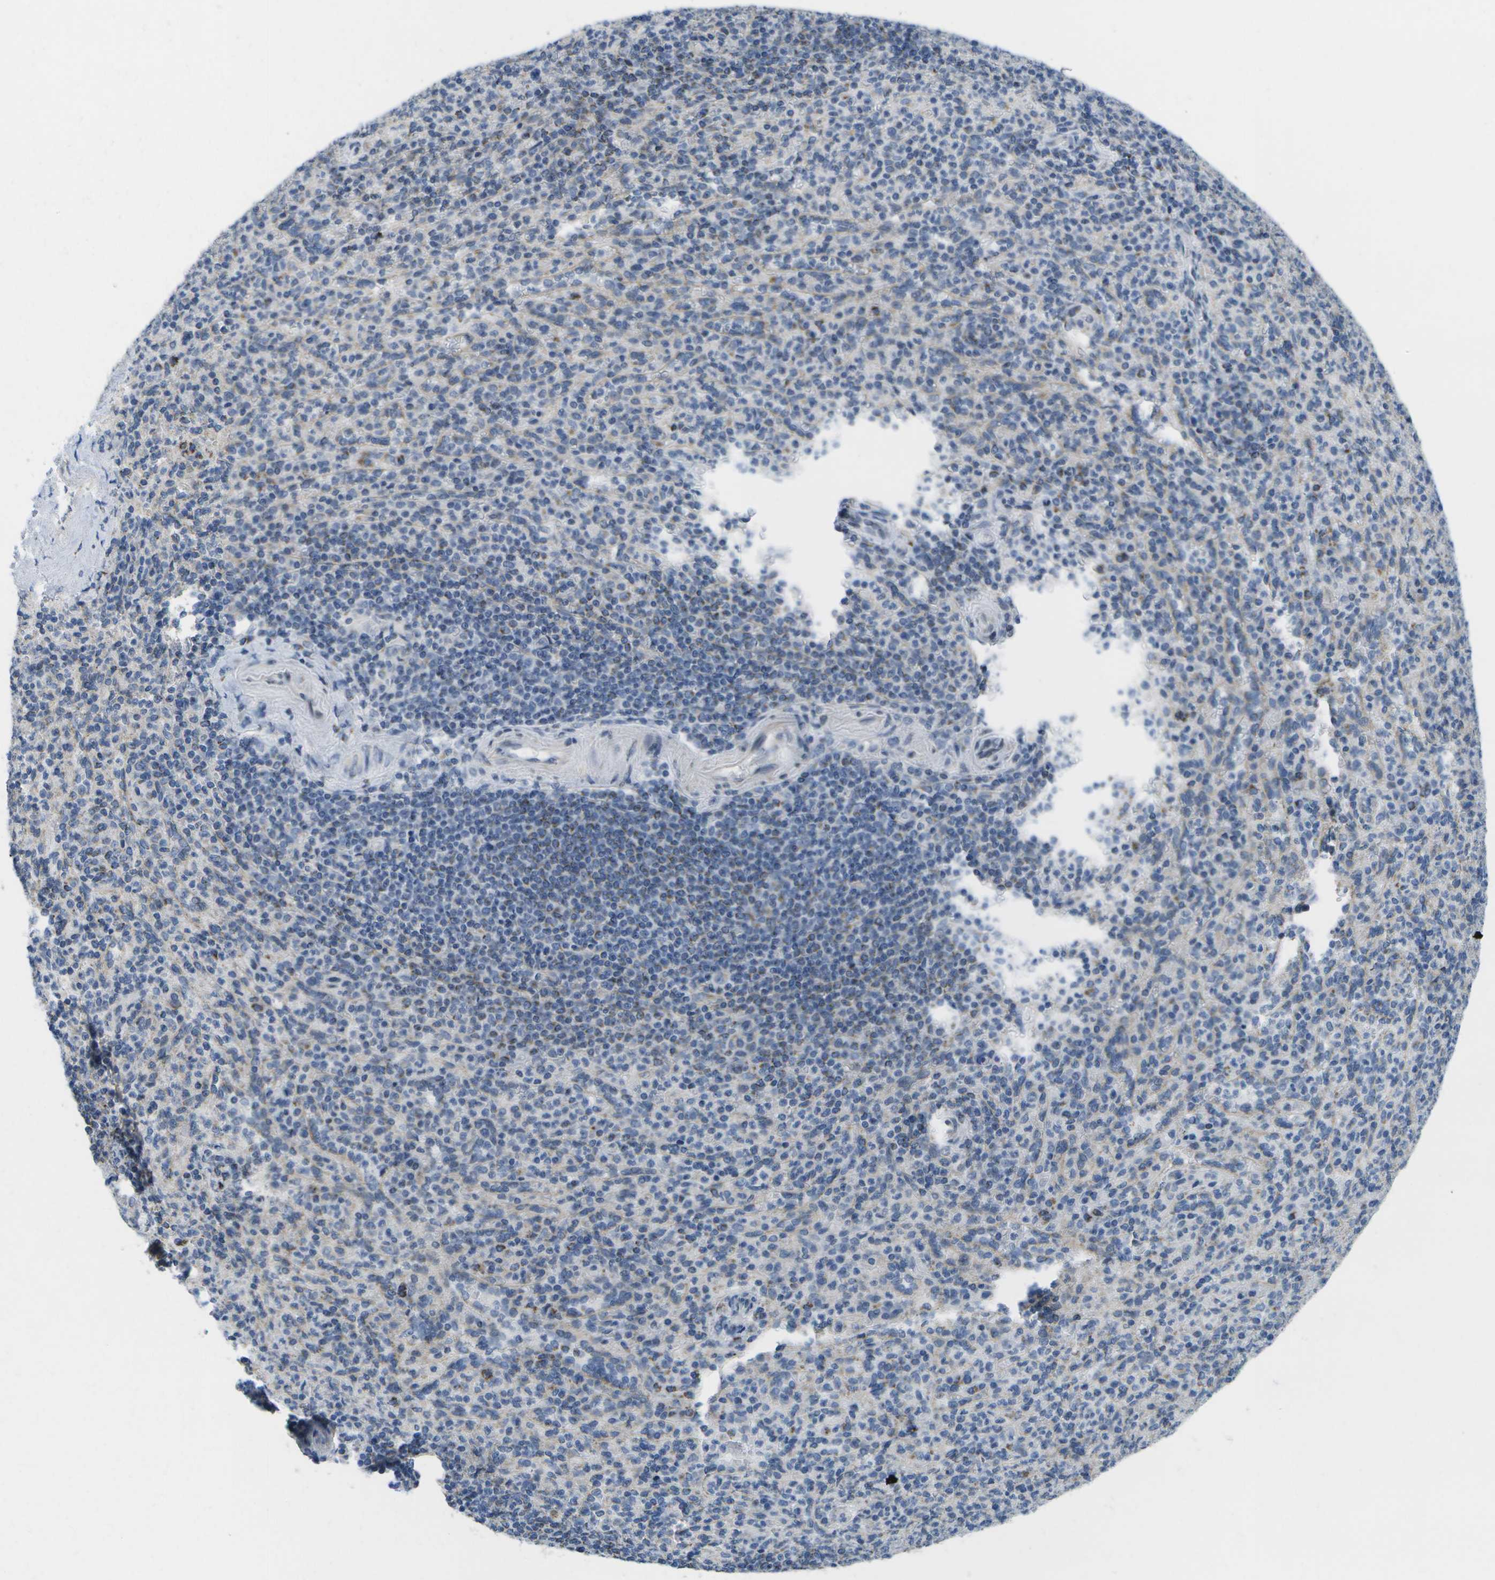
{"staining": {"intensity": "moderate", "quantity": "<25%", "location": "cytoplasmic/membranous"}, "tissue": "spleen", "cell_type": "Cells in red pulp", "image_type": "normal", "snomed": [{"axis": "morphology", "description": "Normal tissue, NOS"}, {"axis": "topography", "description": "Spleen"}], "caption": "Spleen stained for a protein demonstrates moderate cytoplasmic/membranous positivity in cells in red pulp. (Brightfield microscopy of DAB IHC at high magnification).", "gene": "TMEM223", "patient": {"sex": "male", "age": 36}}